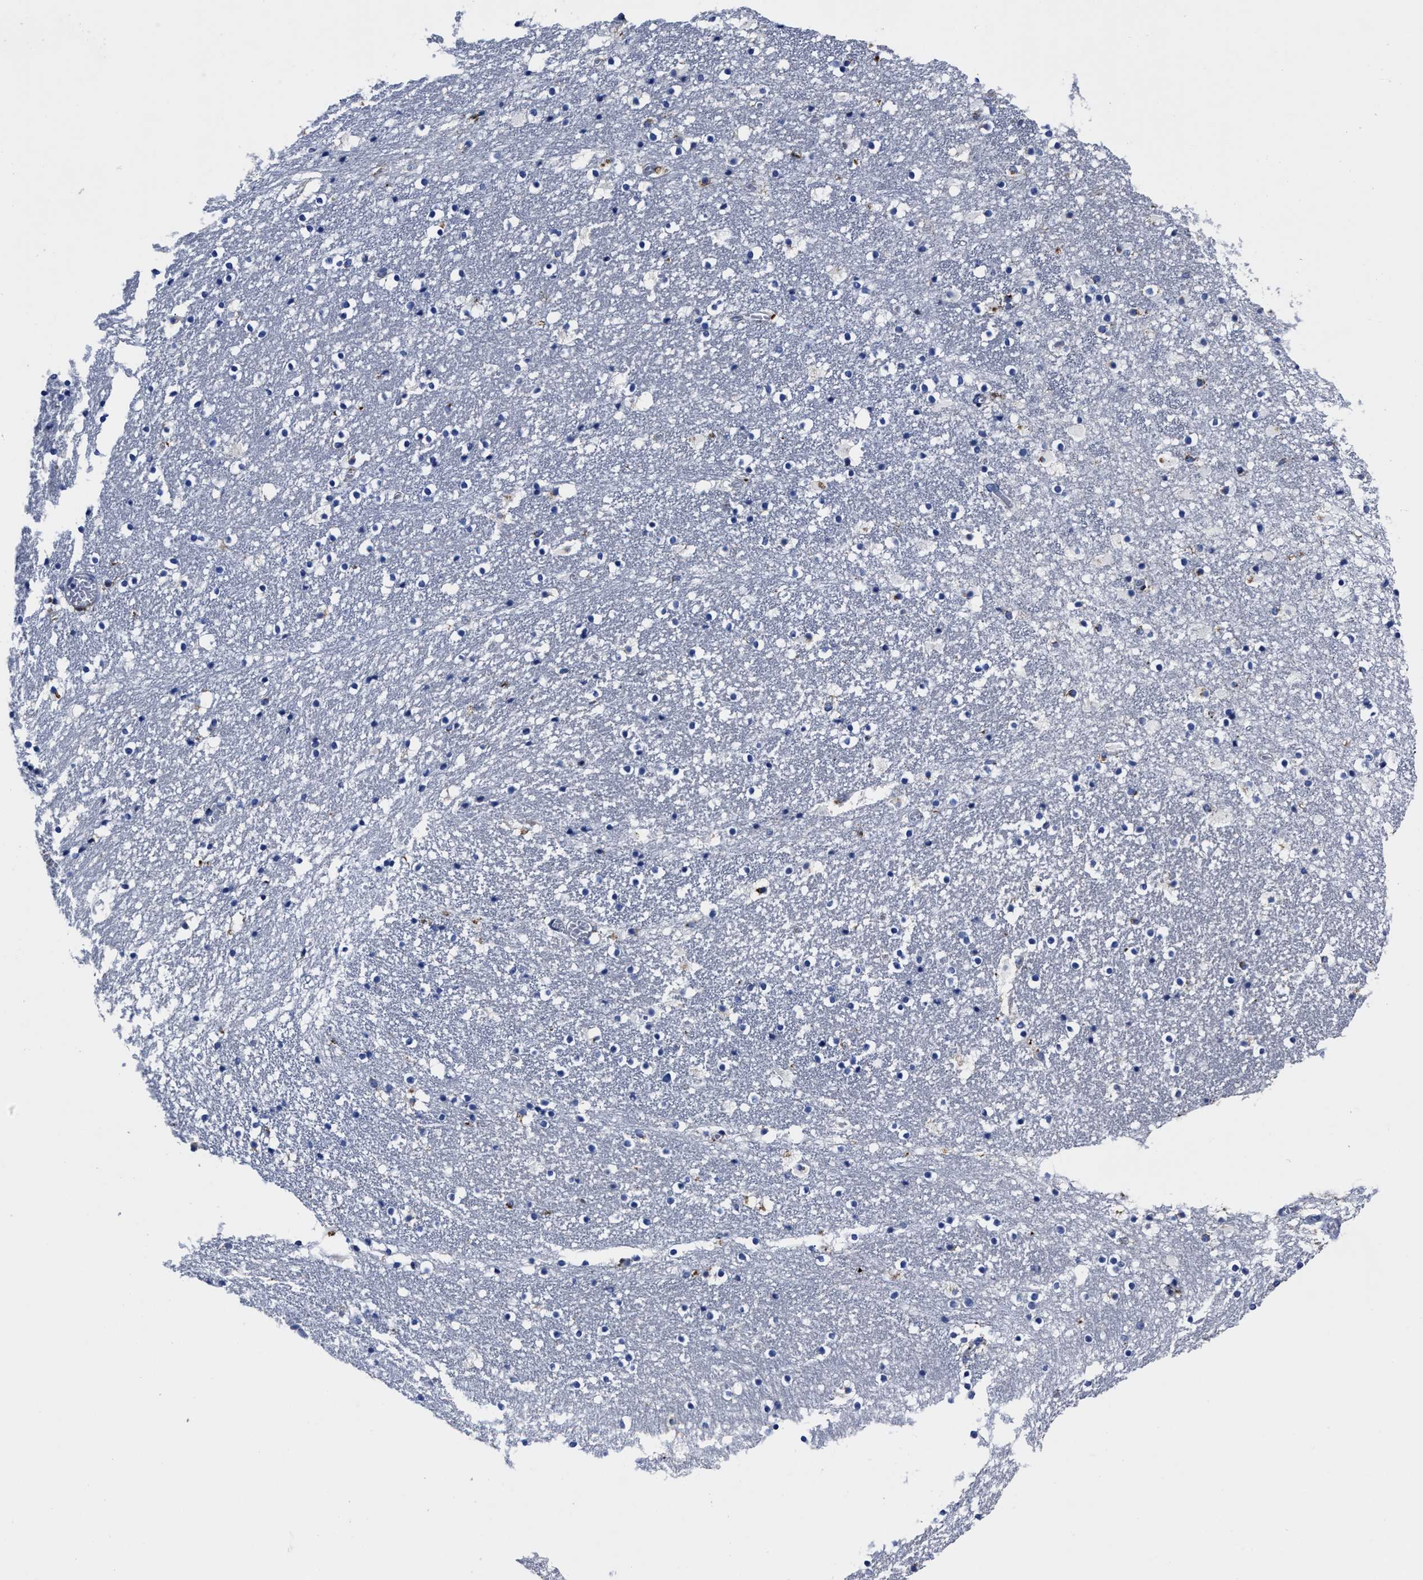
{"staining": {"intensity": "moderate", "quantity": "<25%", "location": "cytoplasmic/membranous"}, "tissue": "caudate", "cell_type": "Glial cells", "image_type": "normal", "snomed": [{"axis": "morphology", "description": "Normal tissue, NOS"}, {"axis": "topography", "description": "Lateral ventricle wall"}], "caption": "Brown immunohistochemical staining in normal human caudate demonstrates moderate cytoplasmic/membranous expression in about <25% of glial cells.", "gene": "LAMTOR4", "patient": {"sex": "male", "age": 45}}